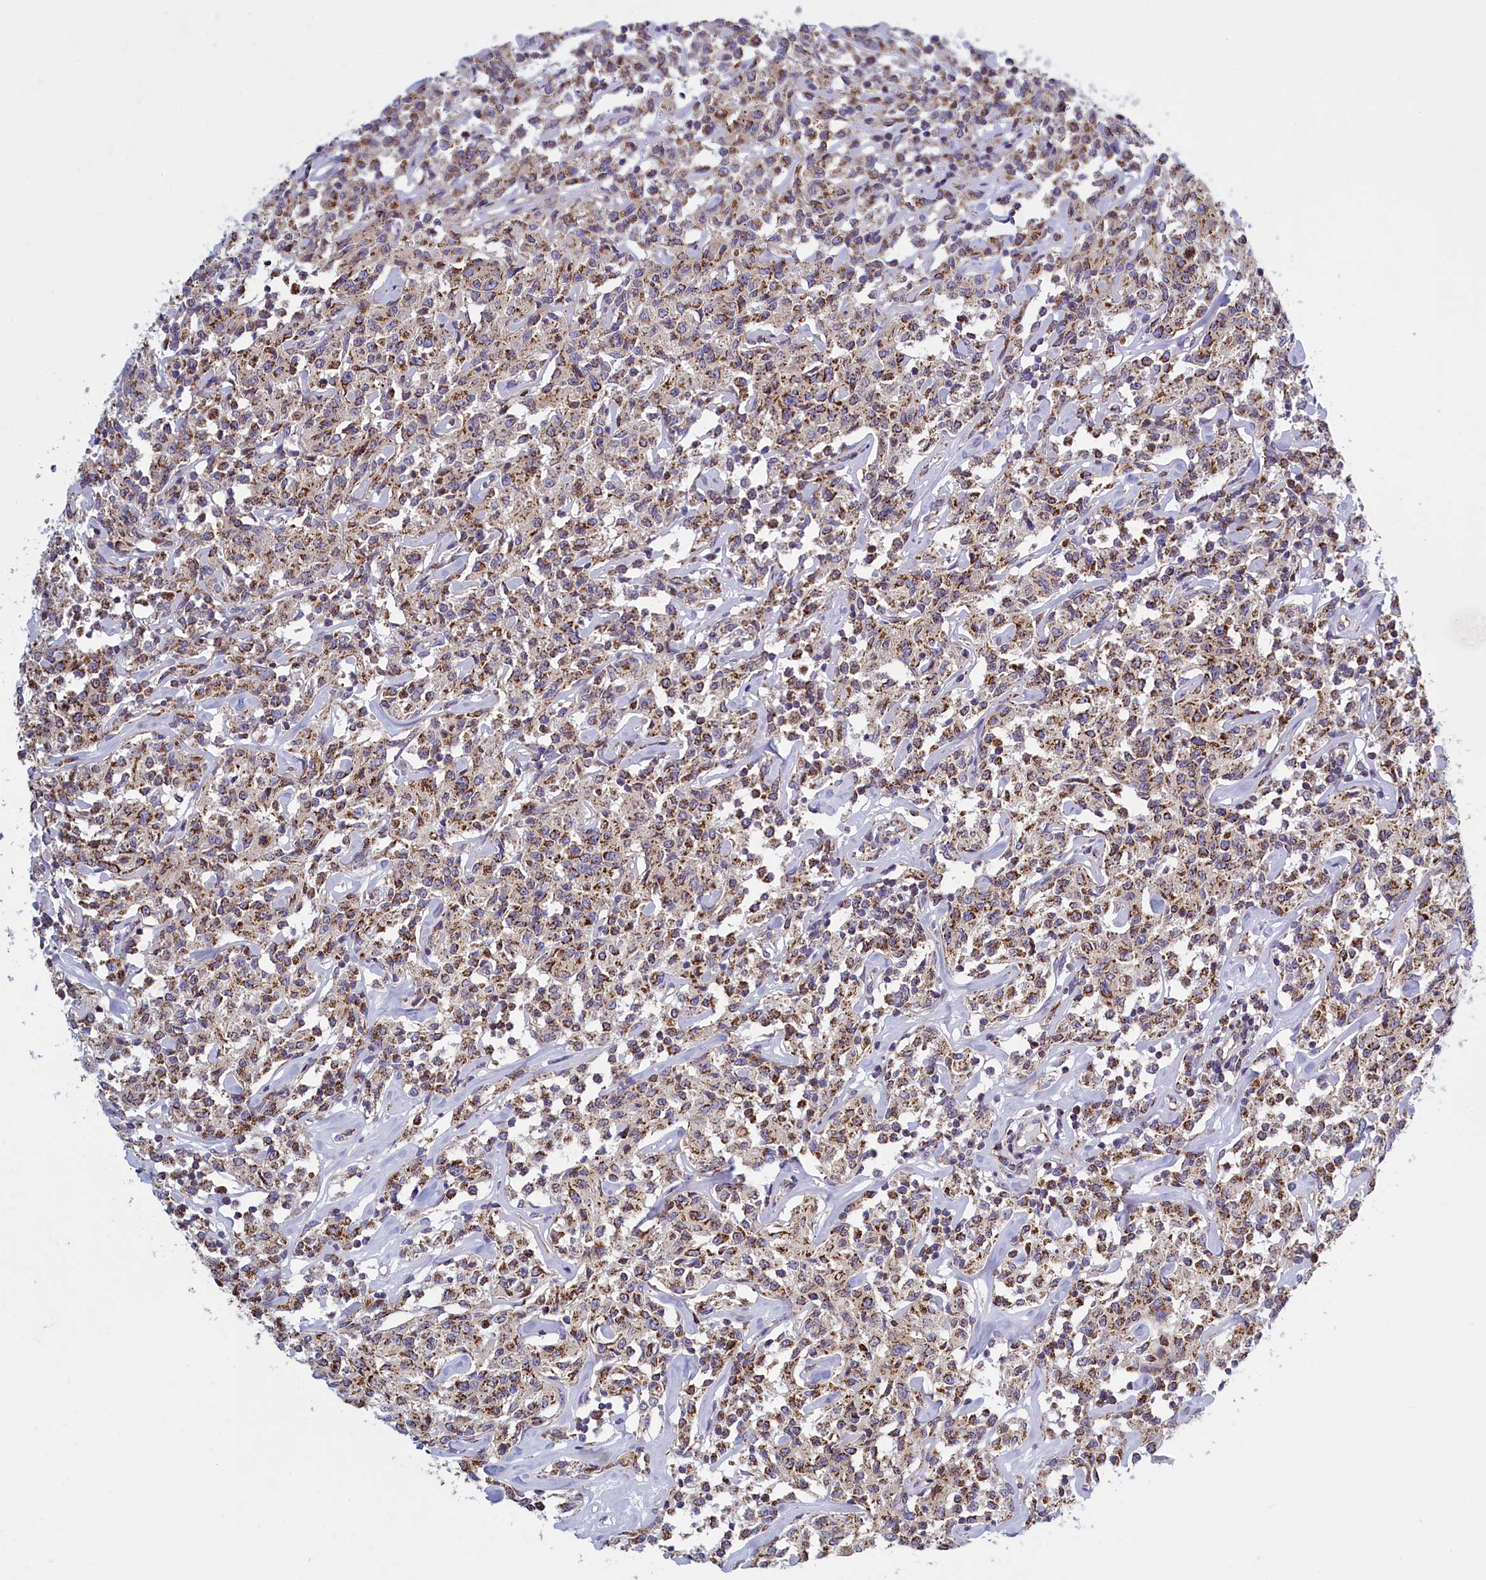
{"staining": {"intensity": "moderate", "quantity": ">75%", "location": "cytoplasmic/membranous"}, "tissue": "lymphoma", "cell_type": "Tumor cells", "image_type": "cancer", "snomed": [{"axis": "morphology", "description": "Malignant lymphoma, non-Hodgkin's type, Low grade"}, {"axis": "topography", "description": "Small intestine"}], "caption": "Immunohistochemical staining of human lymphoma reveals medium levels of moderate cytoplasmic/membranous protein positivity in approximately >75% of tumor cells.", "gene": "IFT122", "patient": {"sex": "female", "age": 59}}